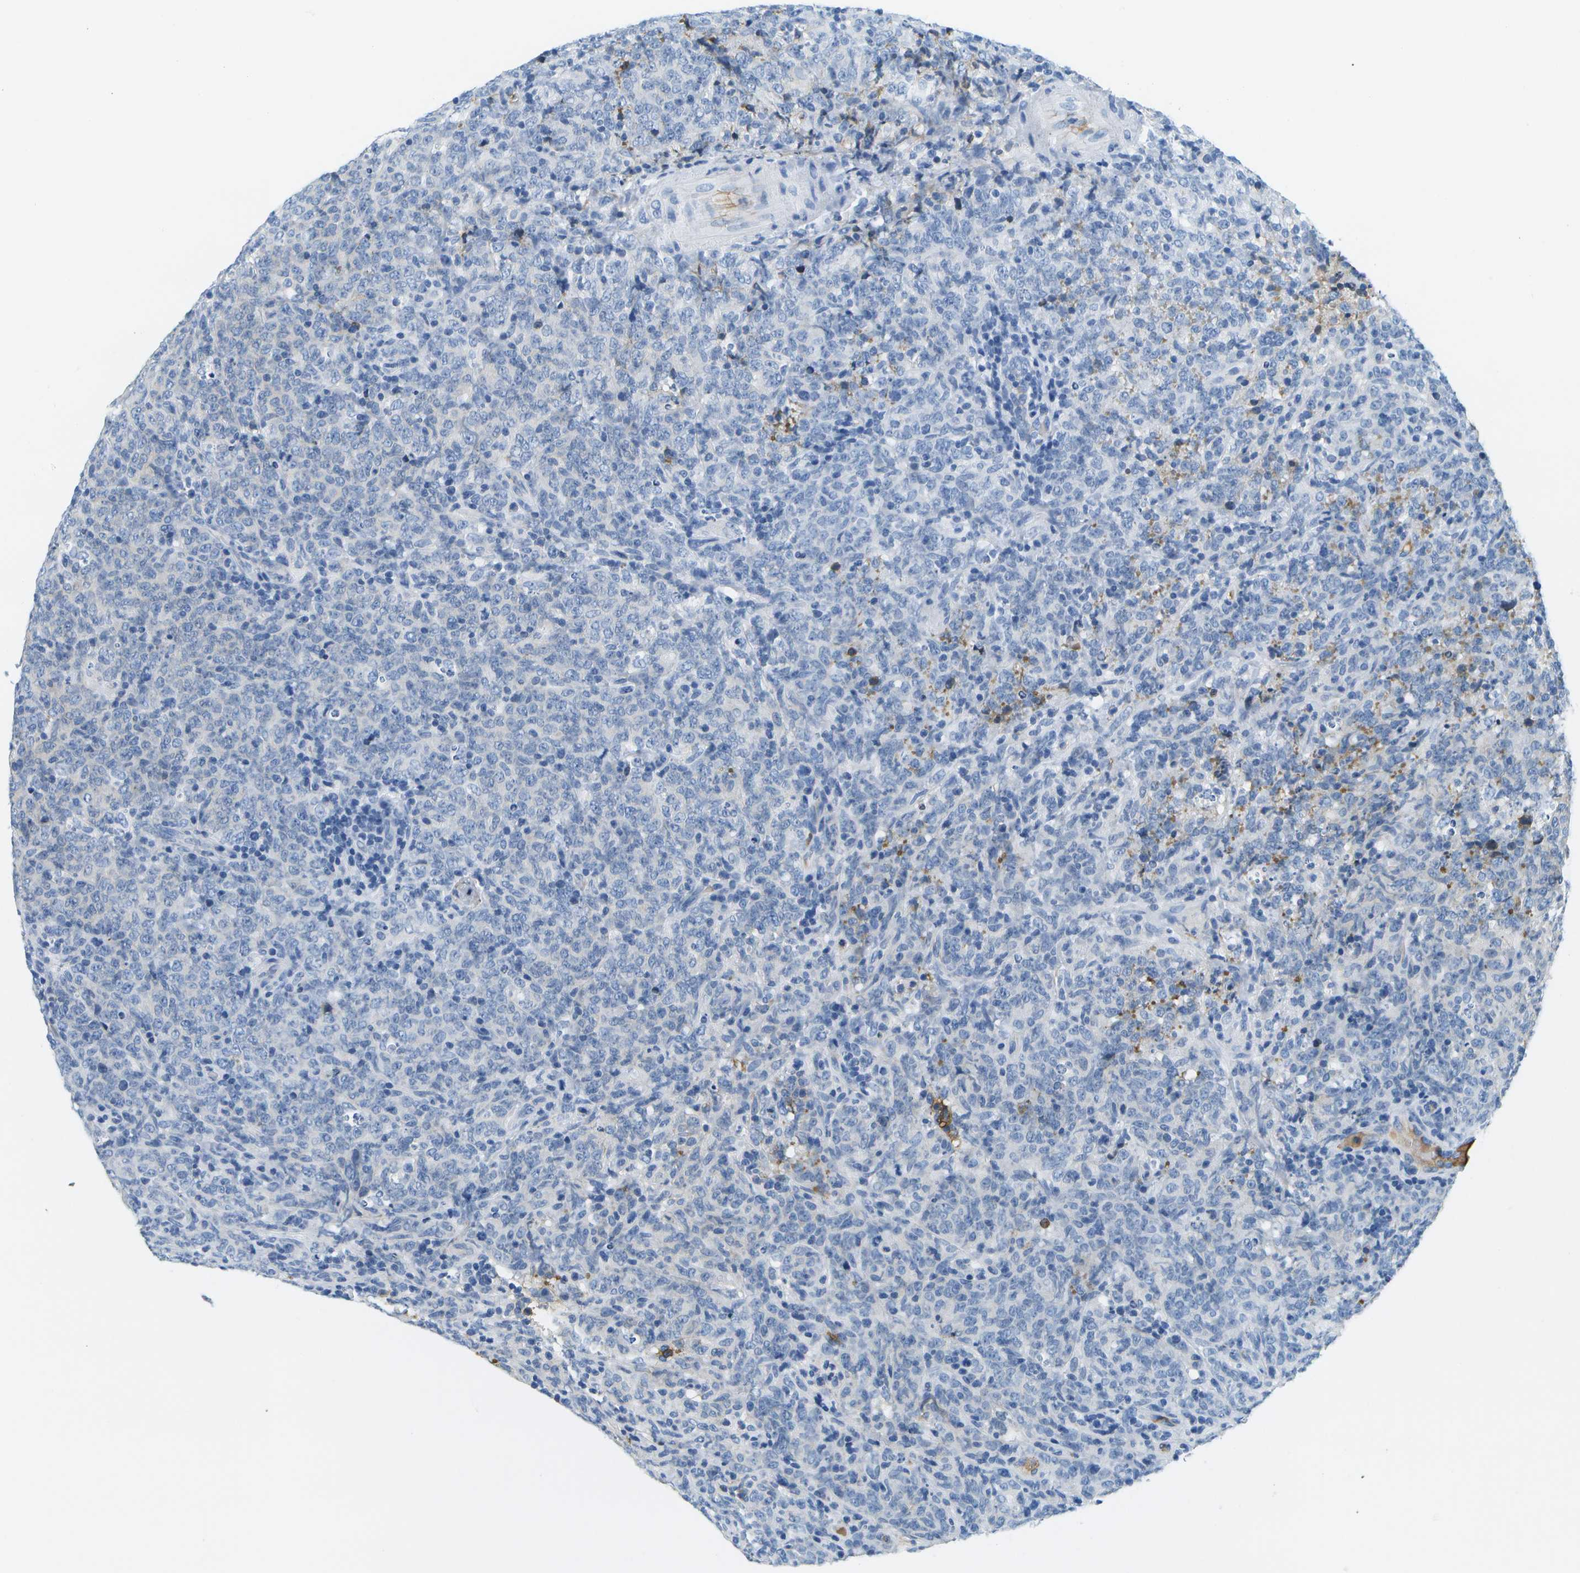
{"staining": {"intensity": "negative", "quantity": "none", "location": "none"}, "tissue": "lymphoma", "cell_type": "Tumor cells", "image_type": "cancer", "snomed": [{"axis": "morphology", "description": "Malignant lymphoma, non-Hodgkin's type, High grade"}, {"axis": "topography", "description": "Tonsil"}], "caption": "Immunohistochemical staining of lymphoma displays no significant staining in tumor cells. (DAB IHC visualized using brightfield microscopy, high magnification).", "gene": "SERPINA1", "patient": {"sex": "female", "age": 36}}